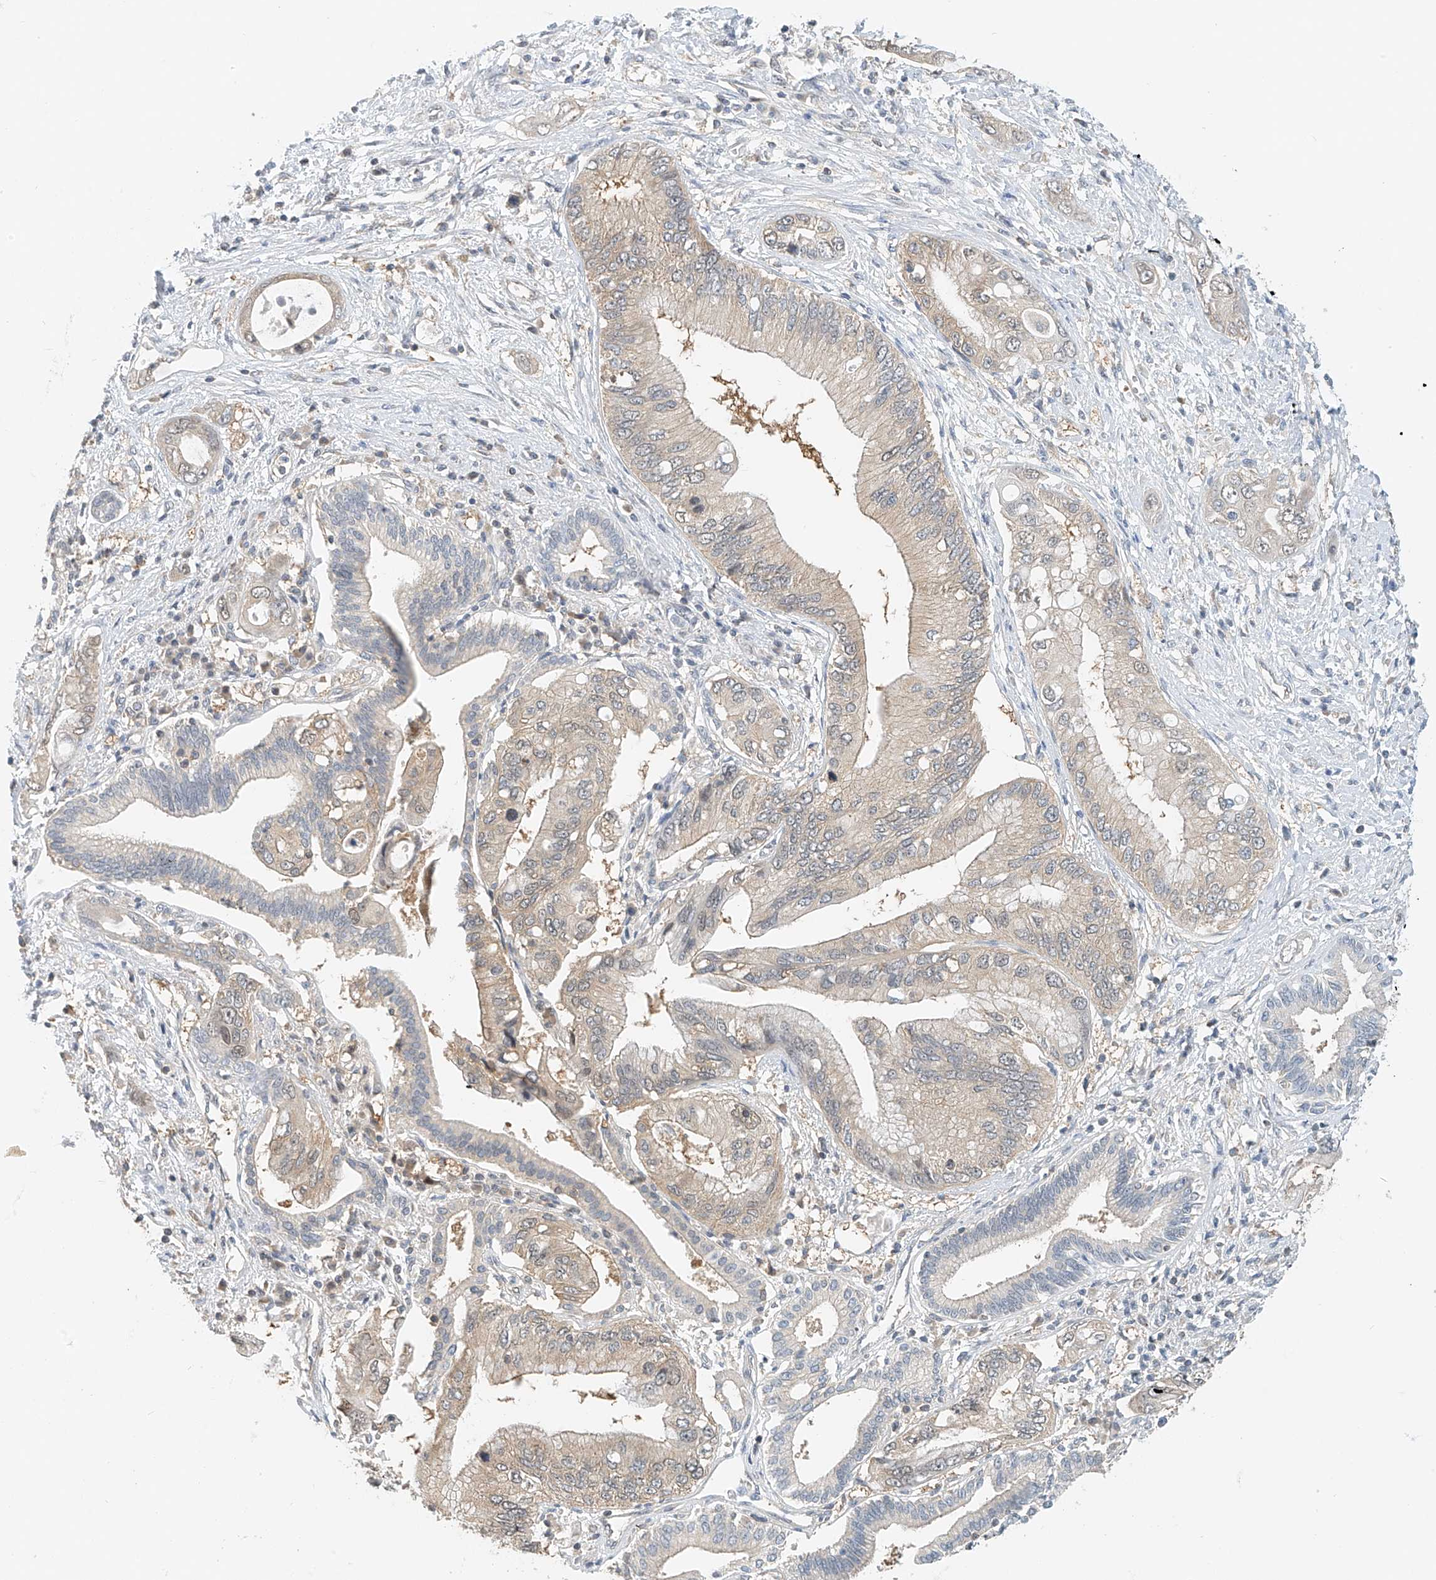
{"staining": {"intensity": "weak", "quantity": "<25%", "location": "nuclear"}, "tissue": "pancreatic cancer", "cell_type": "Tumor cells", "image_type": "cancer", "snomed": [{"axis": "morphology", "description": "Inflammation, NOS"}, {"axis": "morphology", "description": "Adenocarcinoma, NOS"}, {"axis": "topography", "description": "Pancreas"}], "caption": "Protein analysis of pancreatic cancer demonstrates no significant positivity in tumor cells. The staining was performed using DAB to visualize the protein expression in brown, while the nuclei were stained in blue with hematoxylin (Magnification: 20x).", "gene": "PPA2", "patient": {"sex": "female", "age": 56}}